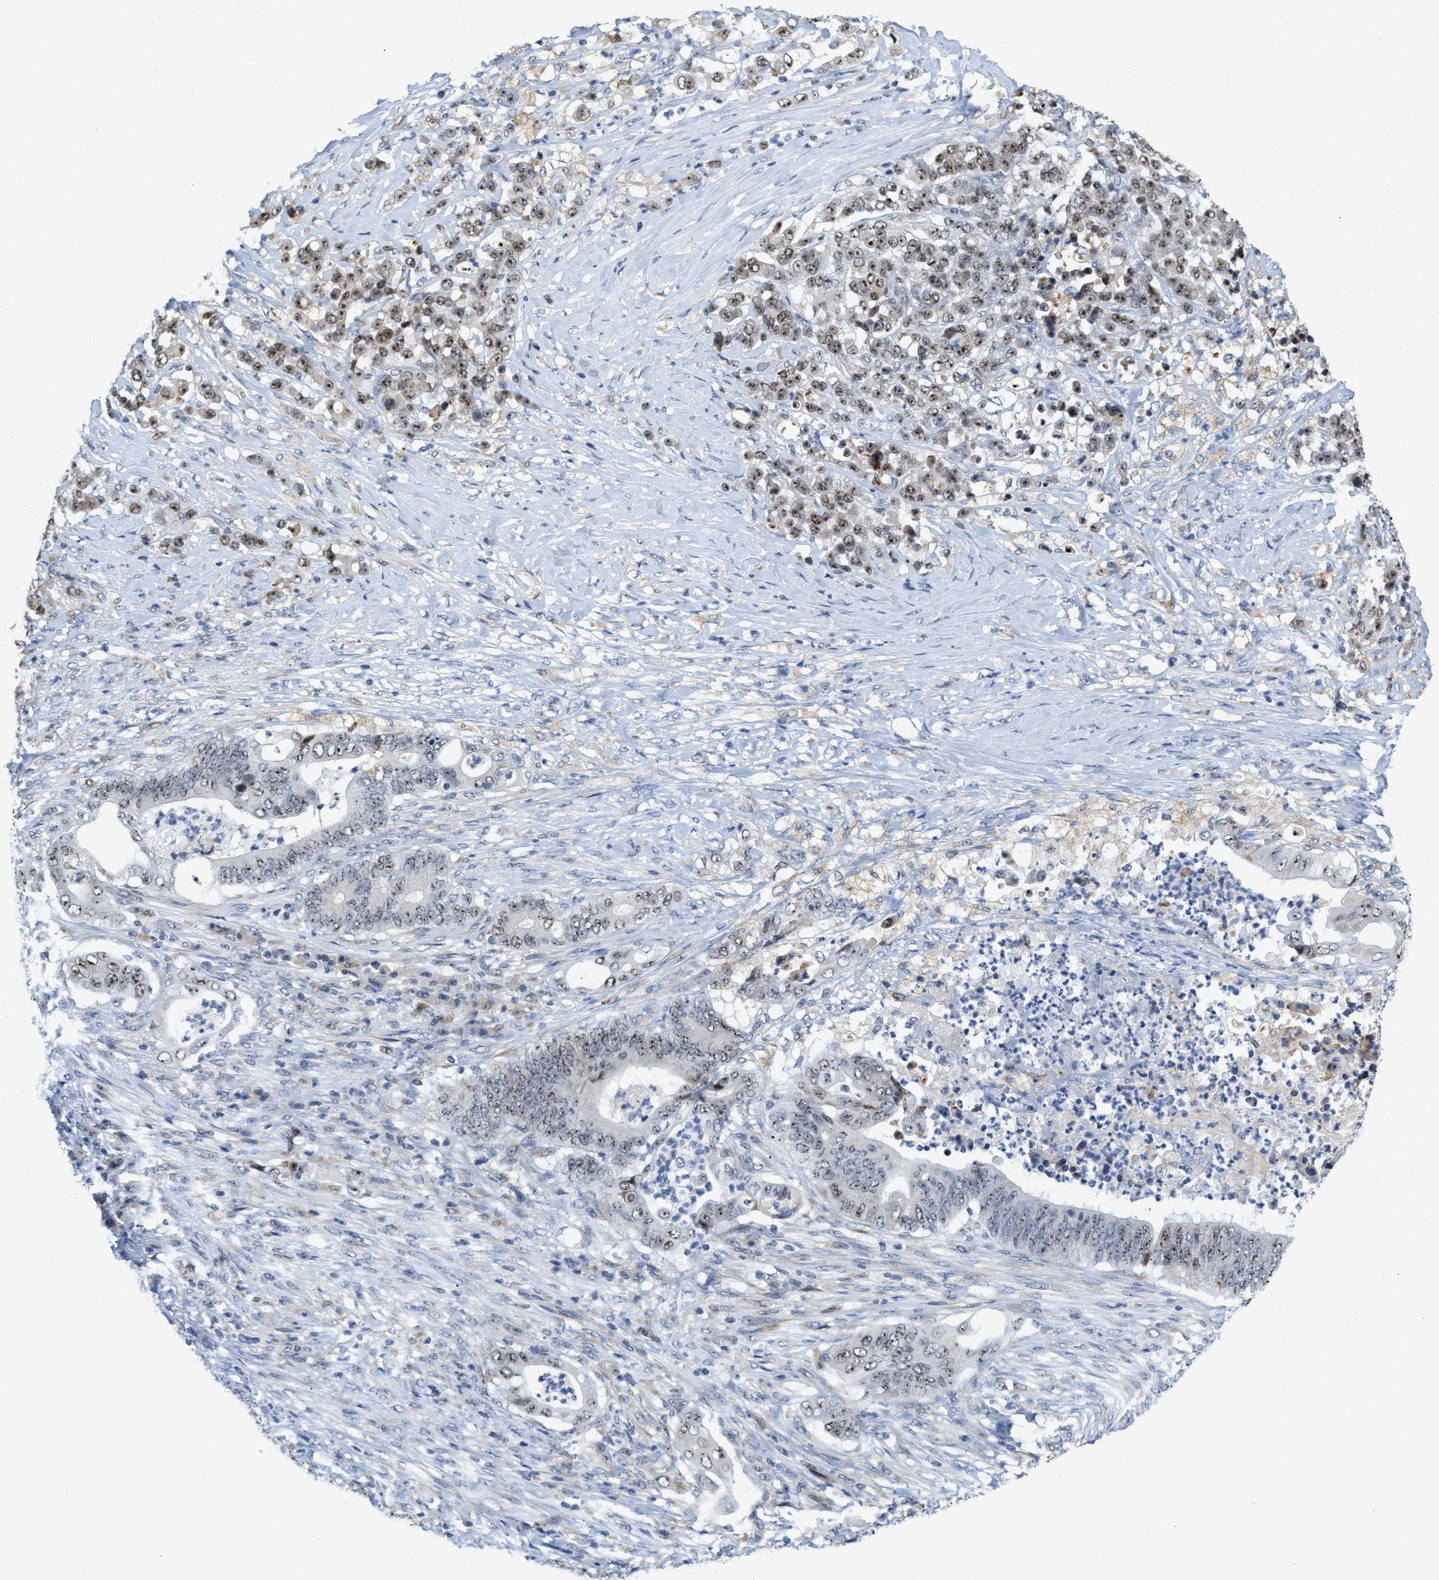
{"staining": {"intensity": "moderate", "quantity": ">75%", "location": "nuclear"}, "tissue": "stomach cancer", "cell_type": "Tumor cells", "image_type": "cancer", "snomed": [{"axis": "morphology", "description": "Adenocarcinoma, NOS"}, {"axis": "topography", "description": "Stomach"}], "caption": "This micrograph reveals stomach cancer (adenocarcinoma) stained with immunohistochemistry to label a protein in brown. The nuclear of tumor cells show moderate positivity for the protein. Nuclei are counter-stained blue.", "gene": "ELAC2", "patient": {"sex": "female", "age": 73}}